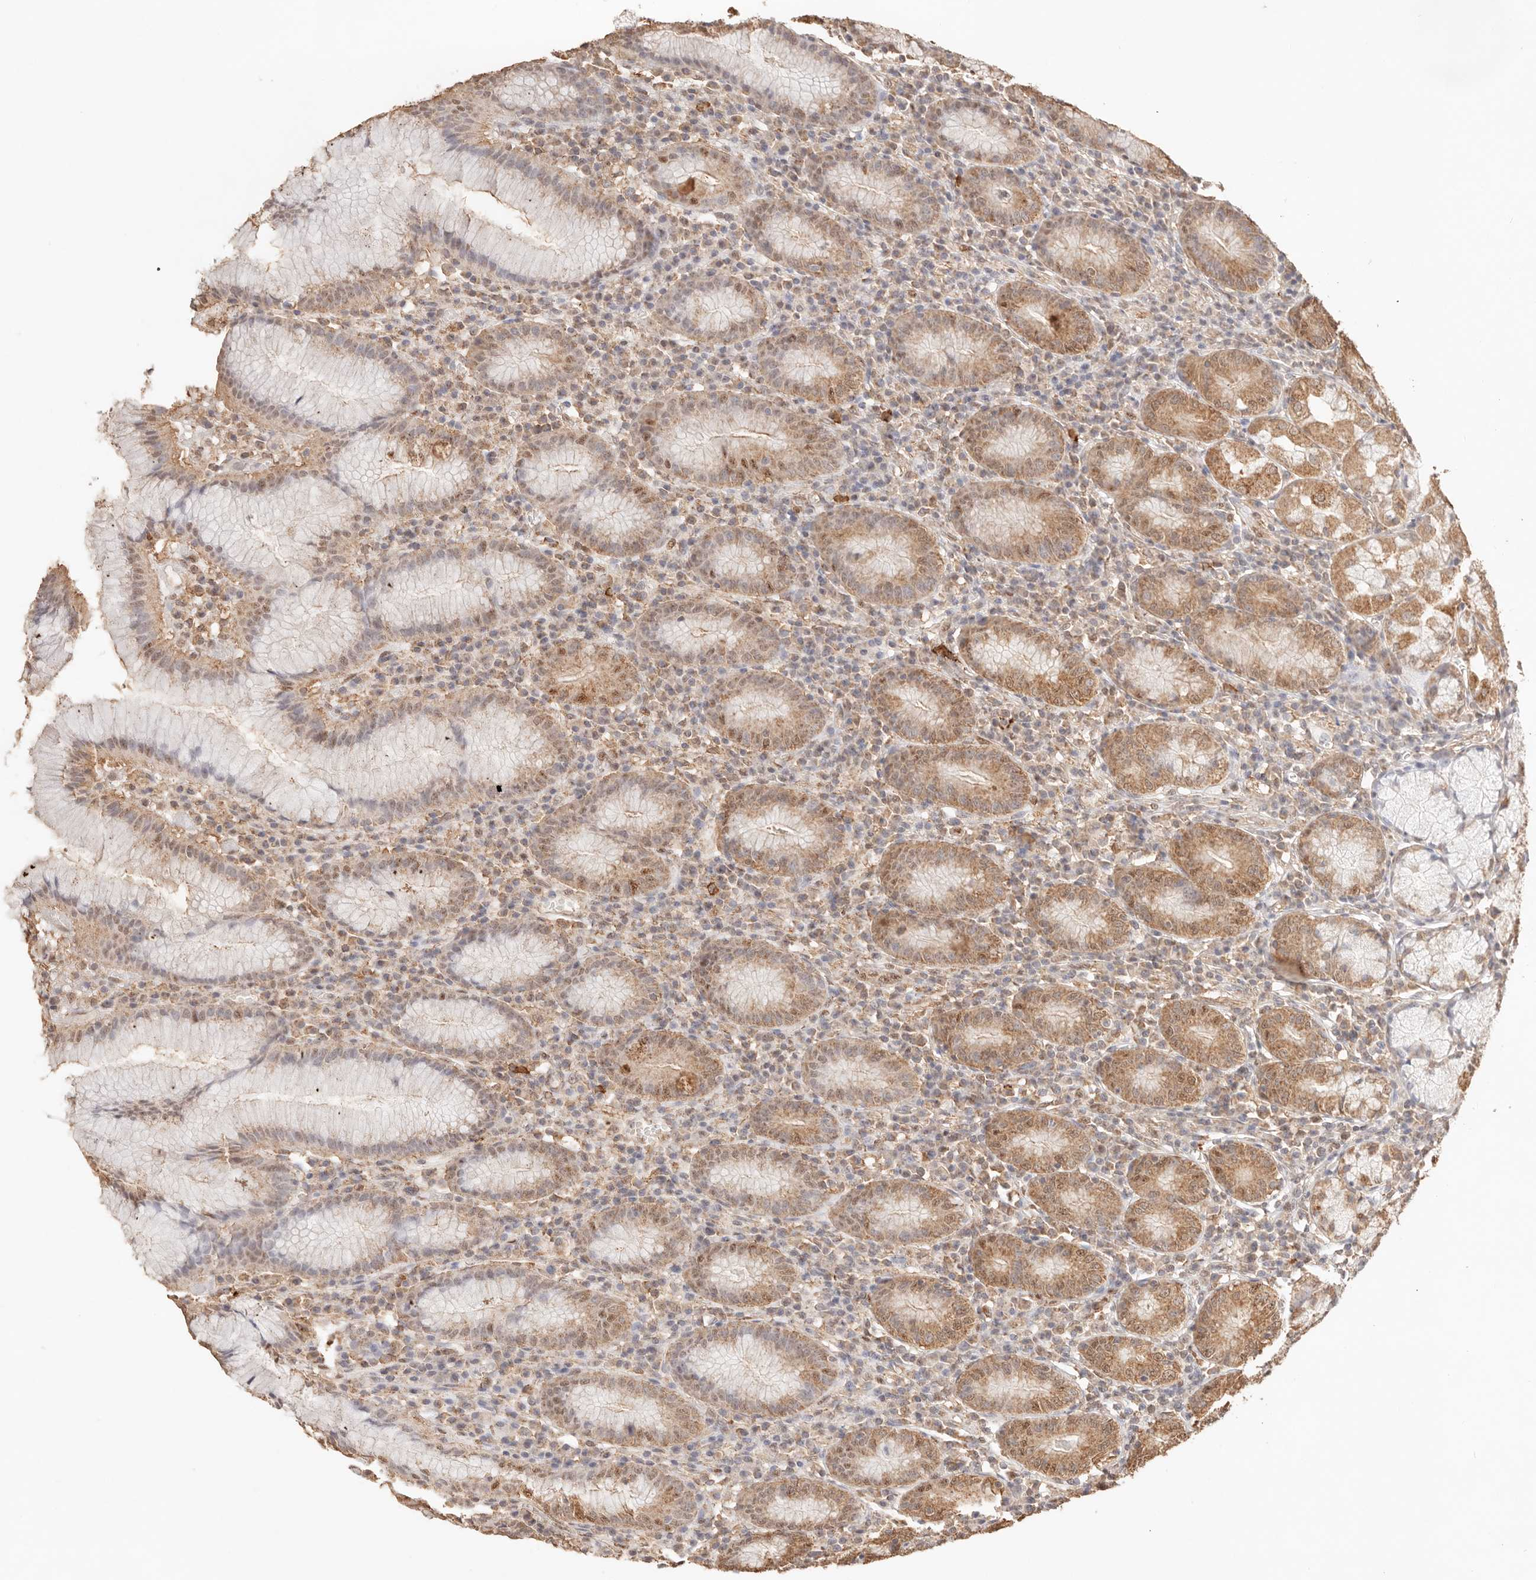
{"staining": {"intensity": "moderate", "quantity": ">75%", "location": "cytoplasmic/membranous"}, "tissue": "stomach", "cell_type": "Glandular cells", "image_type": "normal", "snomed": [{"axis": "morphology", "description": "Normal tissue, NOS"}, {"axis": "topography", "description": "Stomach"}], "caption": "Stomach stained for a protein (brown) shows moderate cytoplasmic/membranous positive positivity in approximately >75% of glandular cells.", "gene": "IL1R2", "patient": {"sex": "male", "age": 55}}